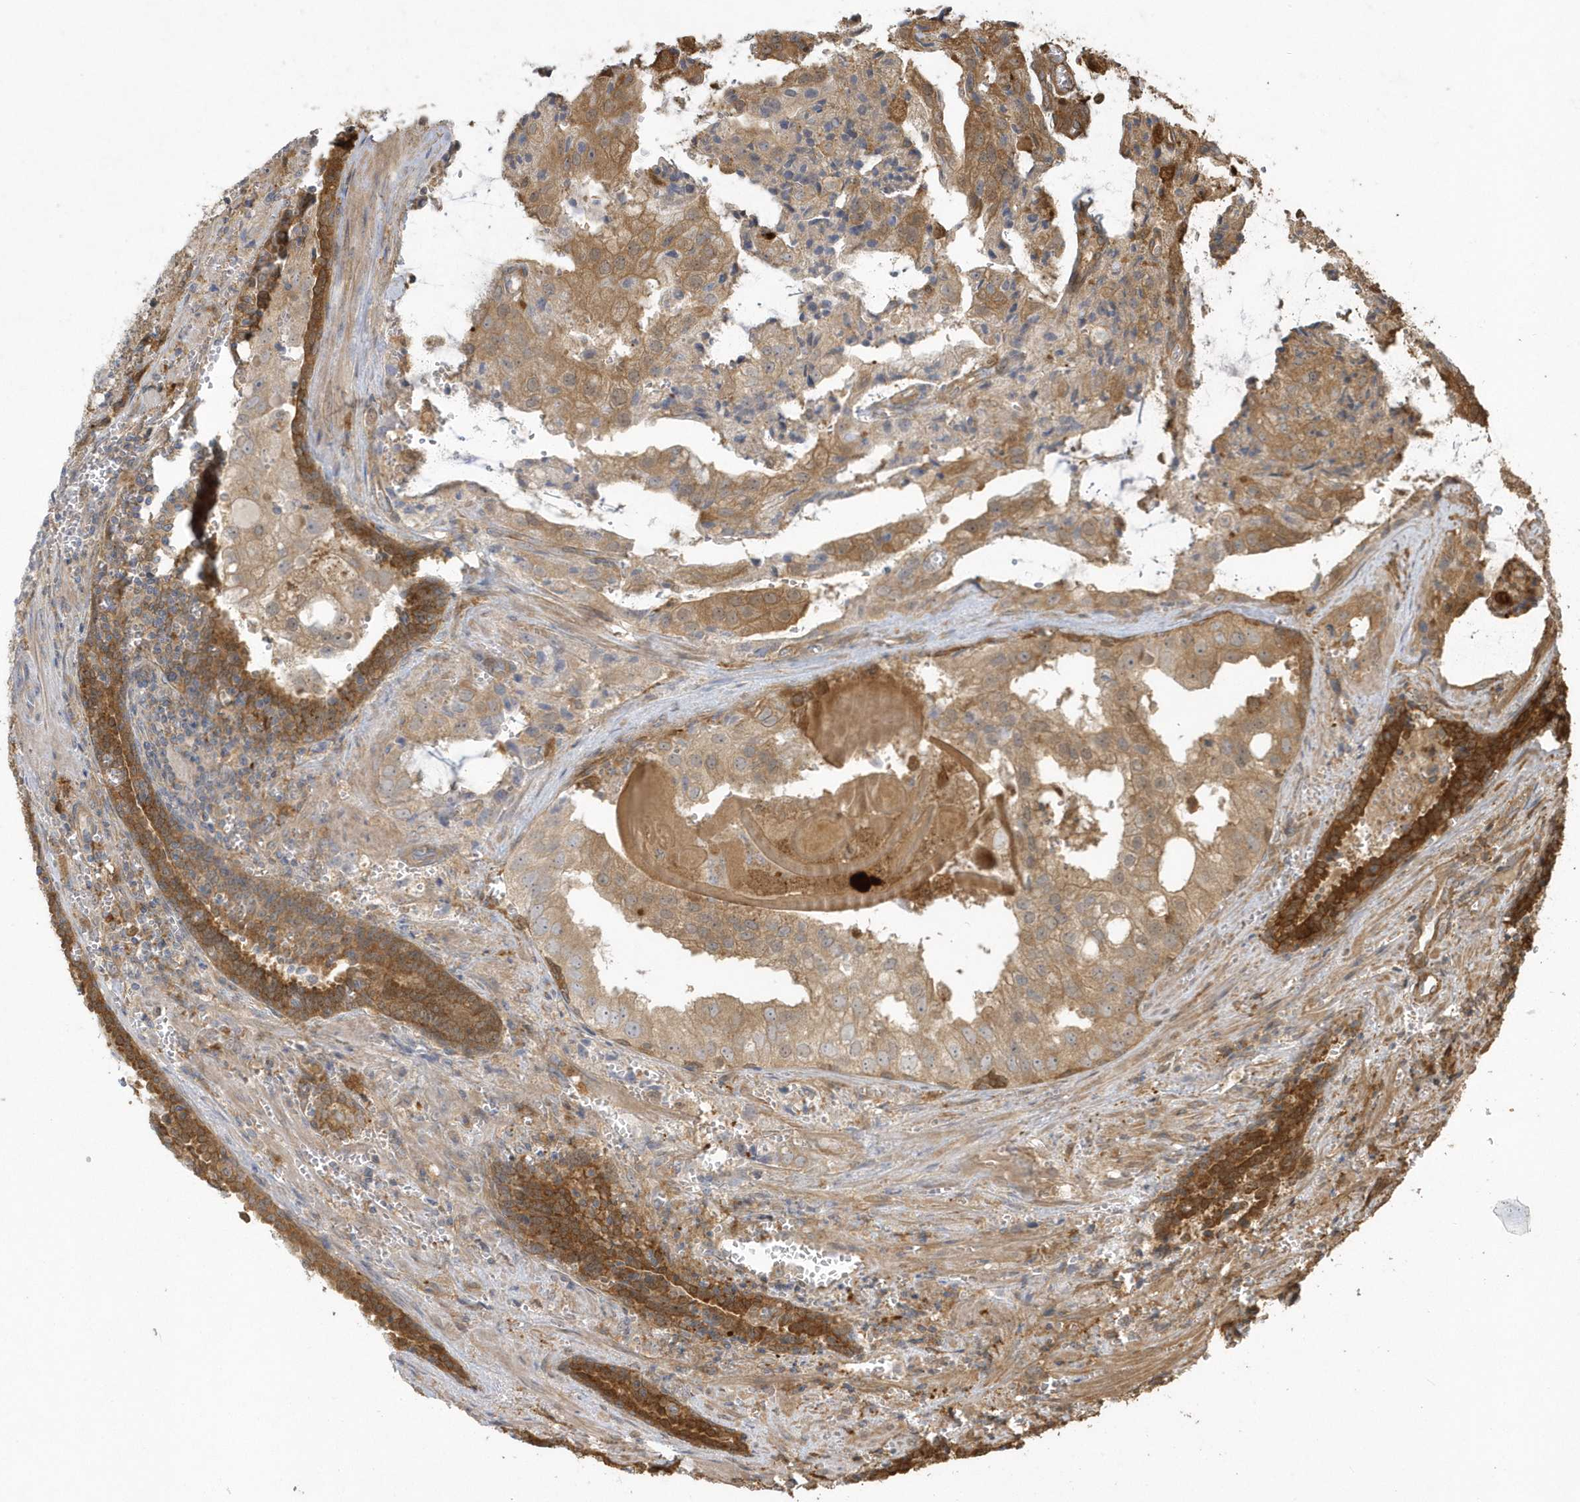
{"staining": {"intensity": "moderate", "quantity": ">75%", "location": "cytoplasmic/membranous"}, "tissue": "prostate cancer", "cell_type": "Tumor cells", "image_type": "cancer", "snomed": [{"axis": "morphology", "description": "Adenocarcinoma, High grade"}, {"axis": "topography", "description": "Prostate"}], "caption": "A histopathology image showing moderate cytoplasmic/membranous positivity in approximately >75% of tumor cells in prostate cancer, as visualized by brown immunohistochemical staining.", "gene": "HNMT", "patient": {"sex": "male", "age": 68}}